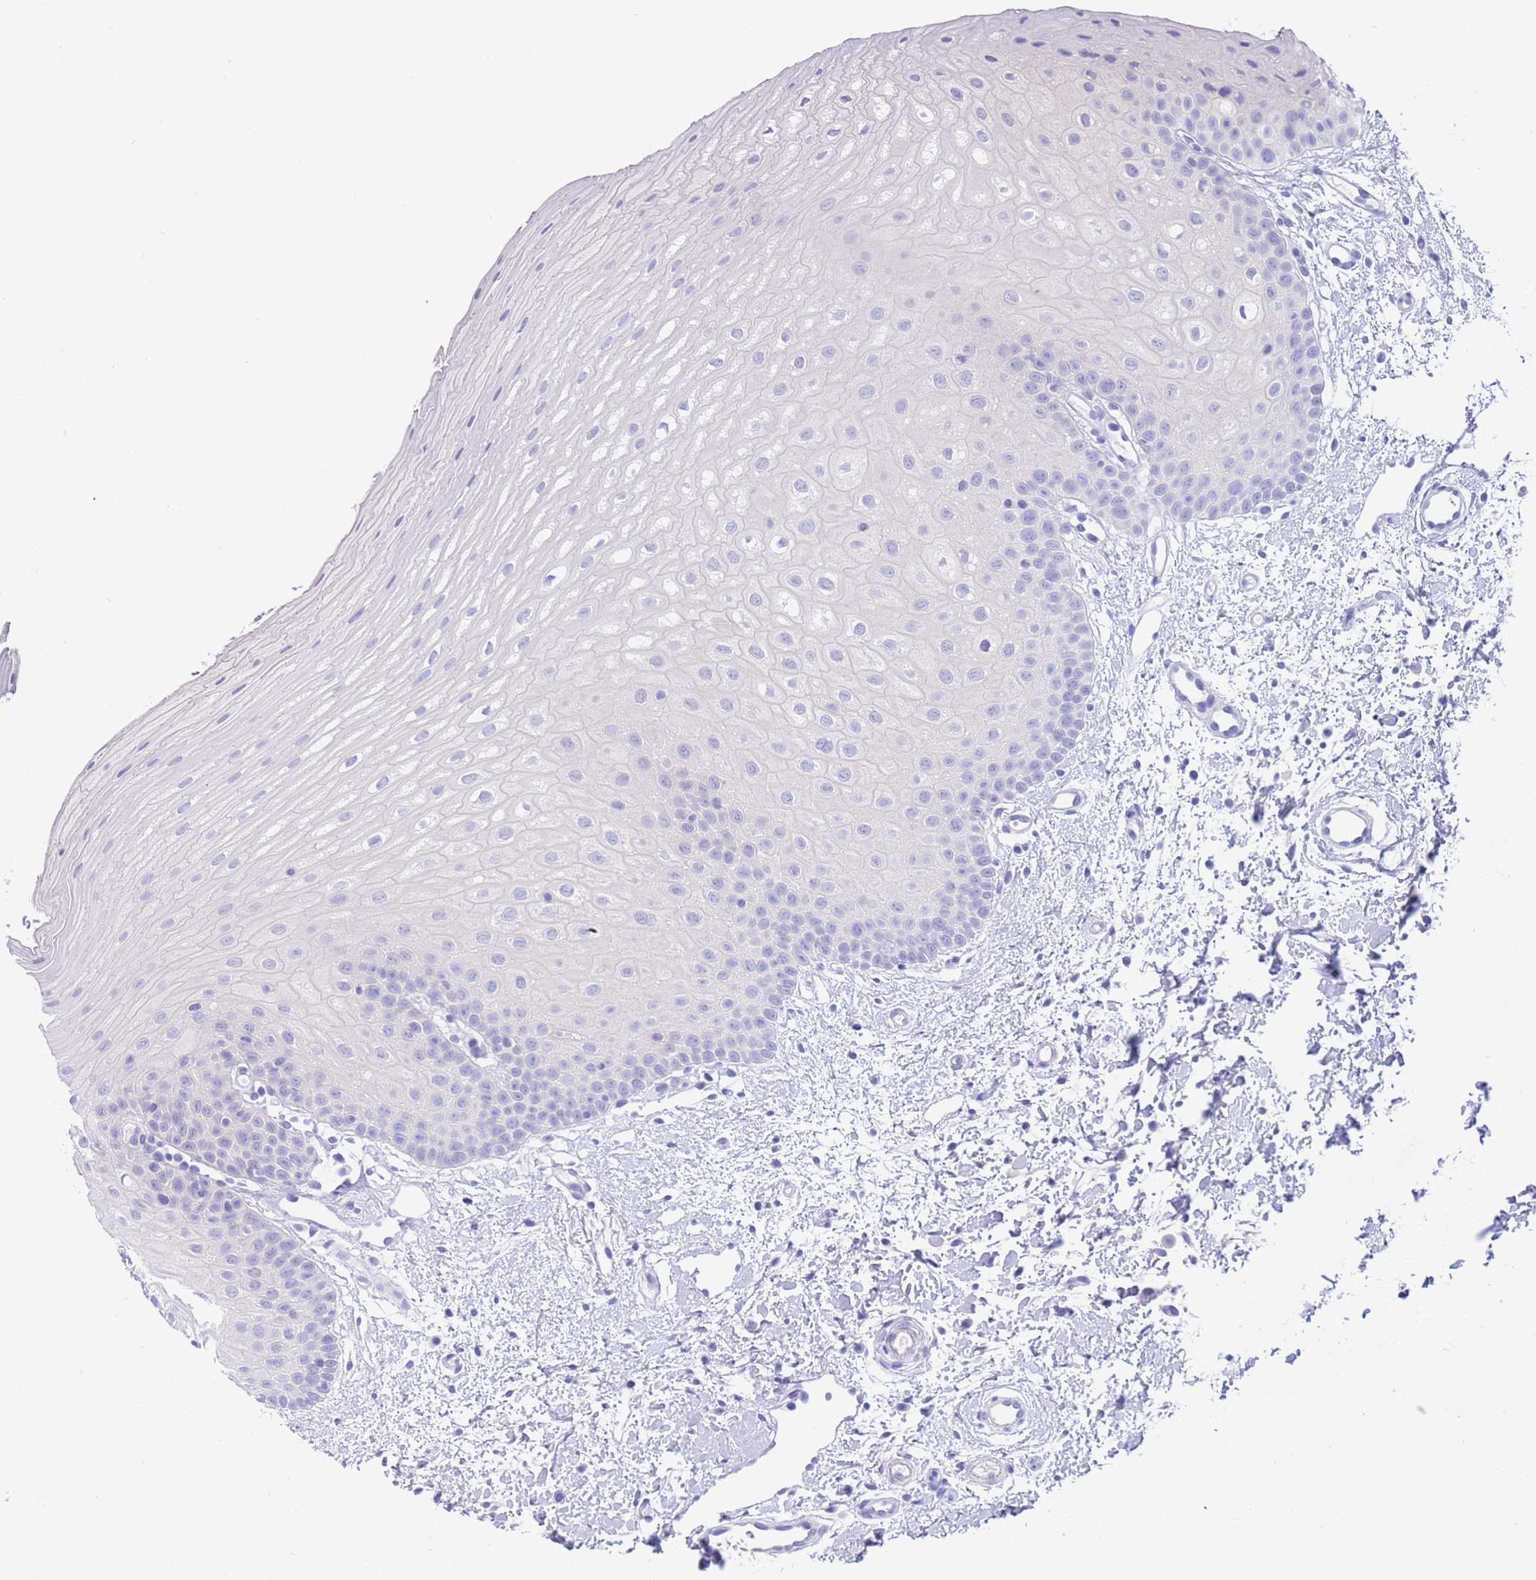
{"staining": {"intensity": "negative", "quantity": "none", "location": "none"}, "tissue": "oral mucosa", "cell_type": "Squamous epithelial cells", "image_type": "normal", "snomed": [{"axis": "morphology", "description": "Normal tissue, NOS"}, {"axis": "topography", "description": "Oral tissue"}], "caption": "The micrograph displays no significant expression in squamous epithelial cells of oral mucosa.", "gene": "USP38", "patient": {"sex": "female", "age": 67}}